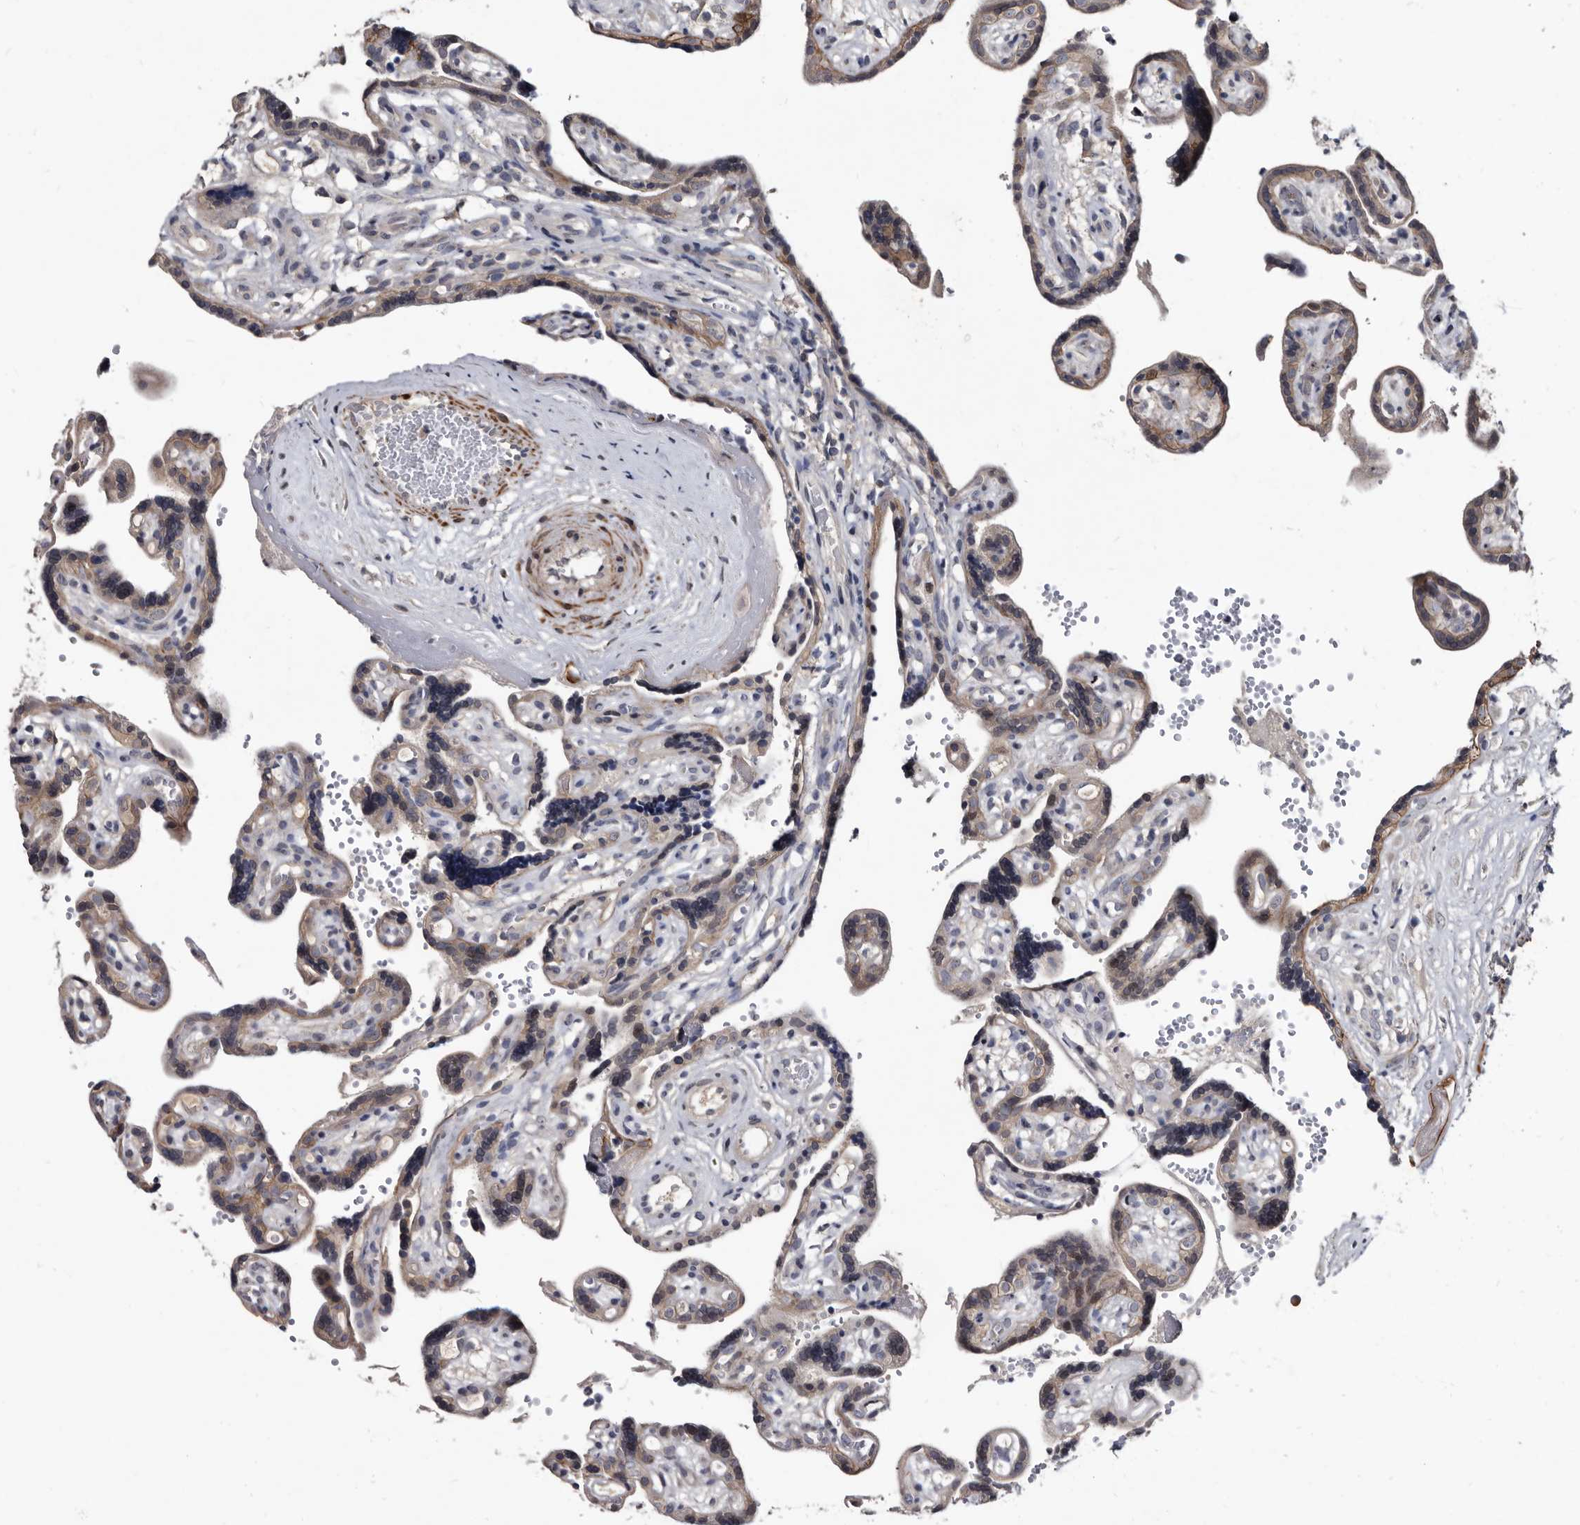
{"staining": {"intensity": "weak", "quantity": ">75%", "location": "cytoplasmic/membranous,nuclear"}, "tissue": "placenta", "cell_type": "Decidual cells", "image_type": "normal", "snomed": [{"axis": "morphology", "description": "Normal tissue, NOS"}, {"axis": "topography", "description": "Placenta"}], "caption": "High-power microscopy captured an IHC image of unremarkable placenta, revealing weak cytoplasmic/membranous,nuclear staining in about >75% of decidual cells. (brown staining indicates protein expression, while blue staining denotes nuclei).", "gene": "PROM1", "patient": {"sex": "female", "age": 30}}